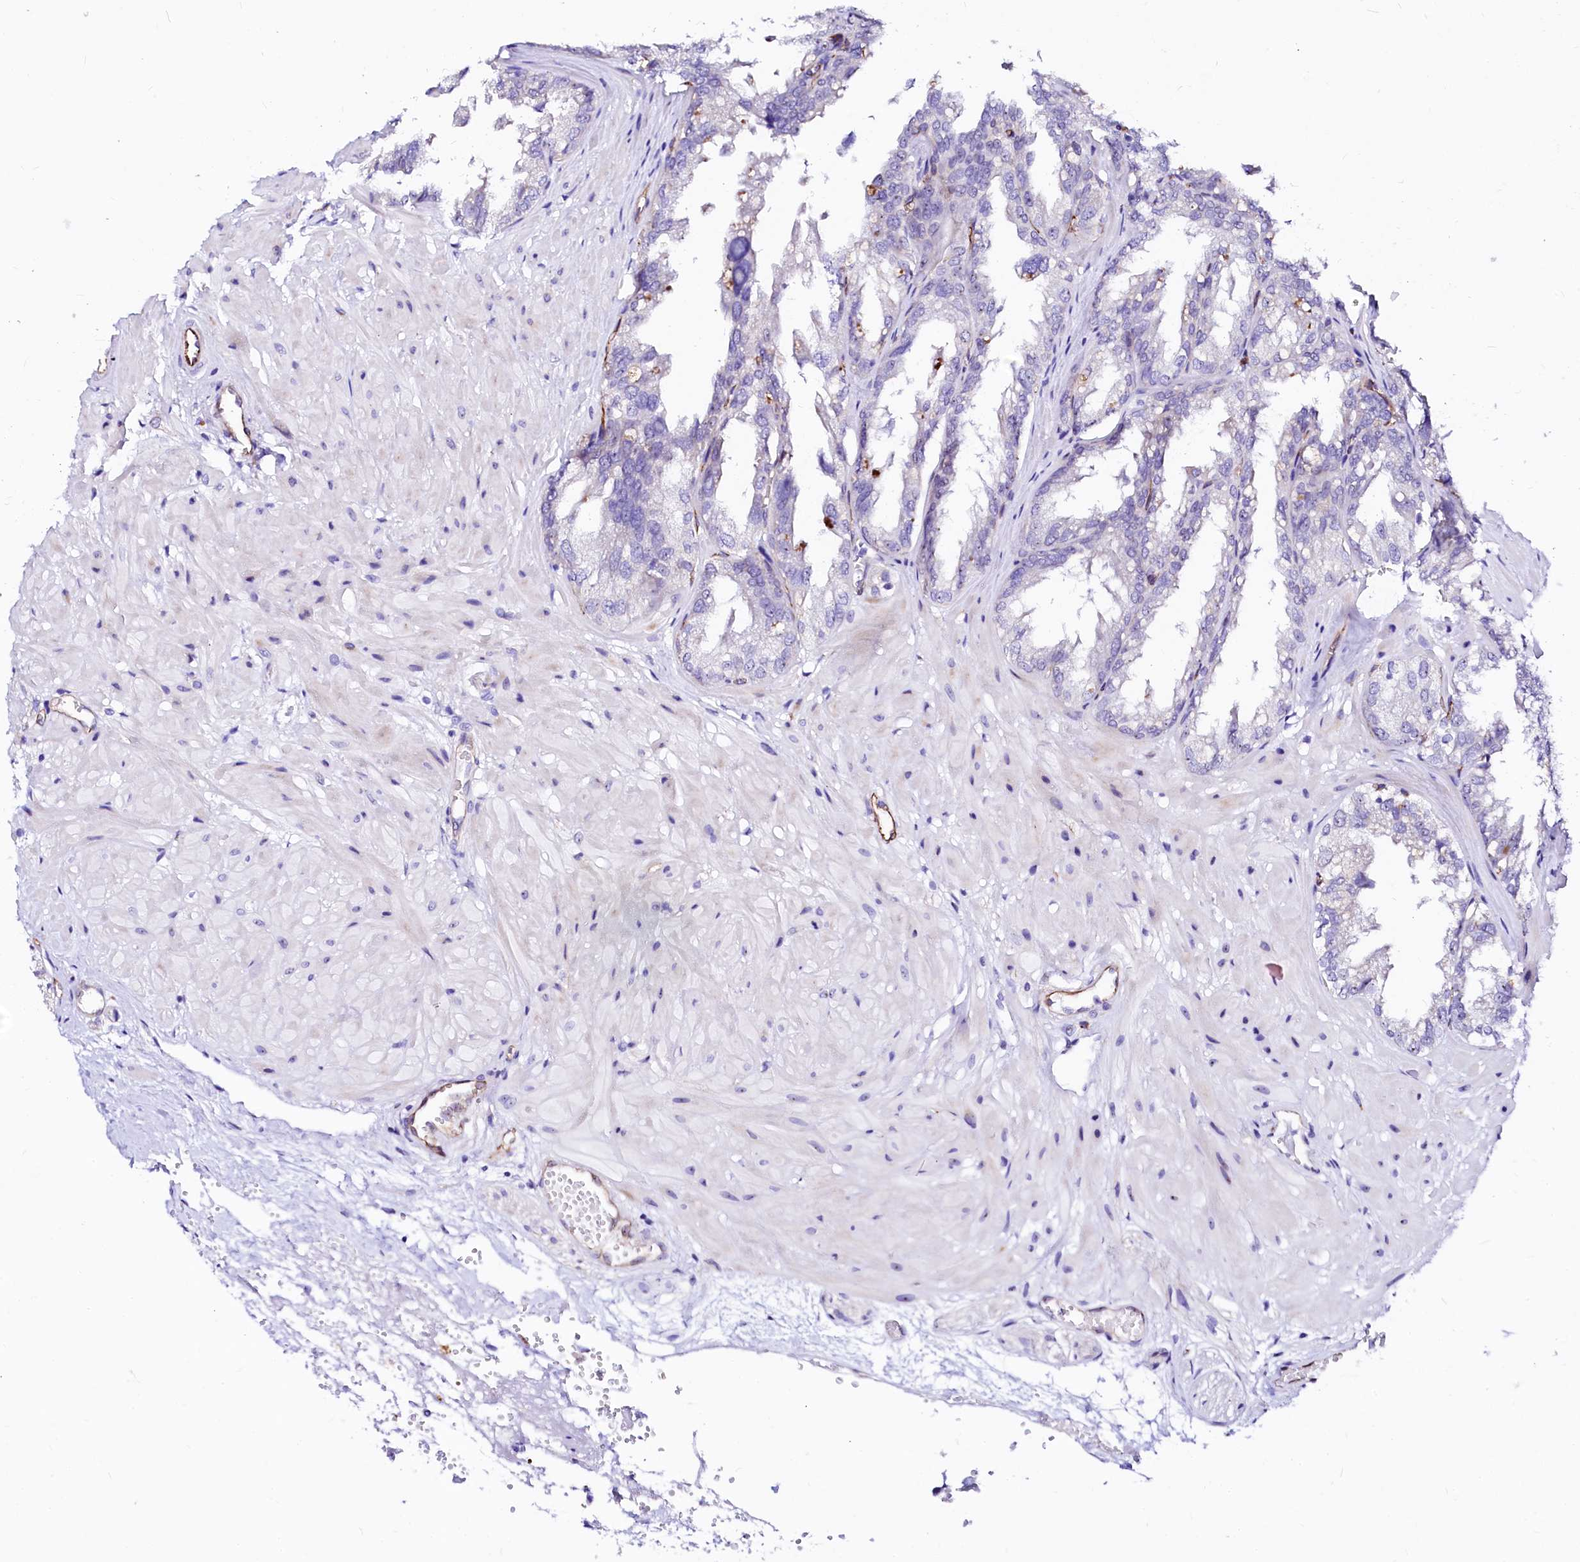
{"staining": {"intensity": "negative", "quantity": "none", "location": "none"}, "tissue": "seminal vesicle", "cell_type": "Glandular cells", "image_type": "normal", "snomed": [{"axis": "morphology", "description": "Normal tissue, NOS"}, {"axis": "topography", "description": "Prostate"}, {"axis": "topography", "description": "Seminal veicle"}], "caption": "Photomicrograph shows no significant protein positivity in glandular cells of unremarkable seminal vesicle.", "gene": "SFR1", "patient": {"sex": "male", "age": 51}}